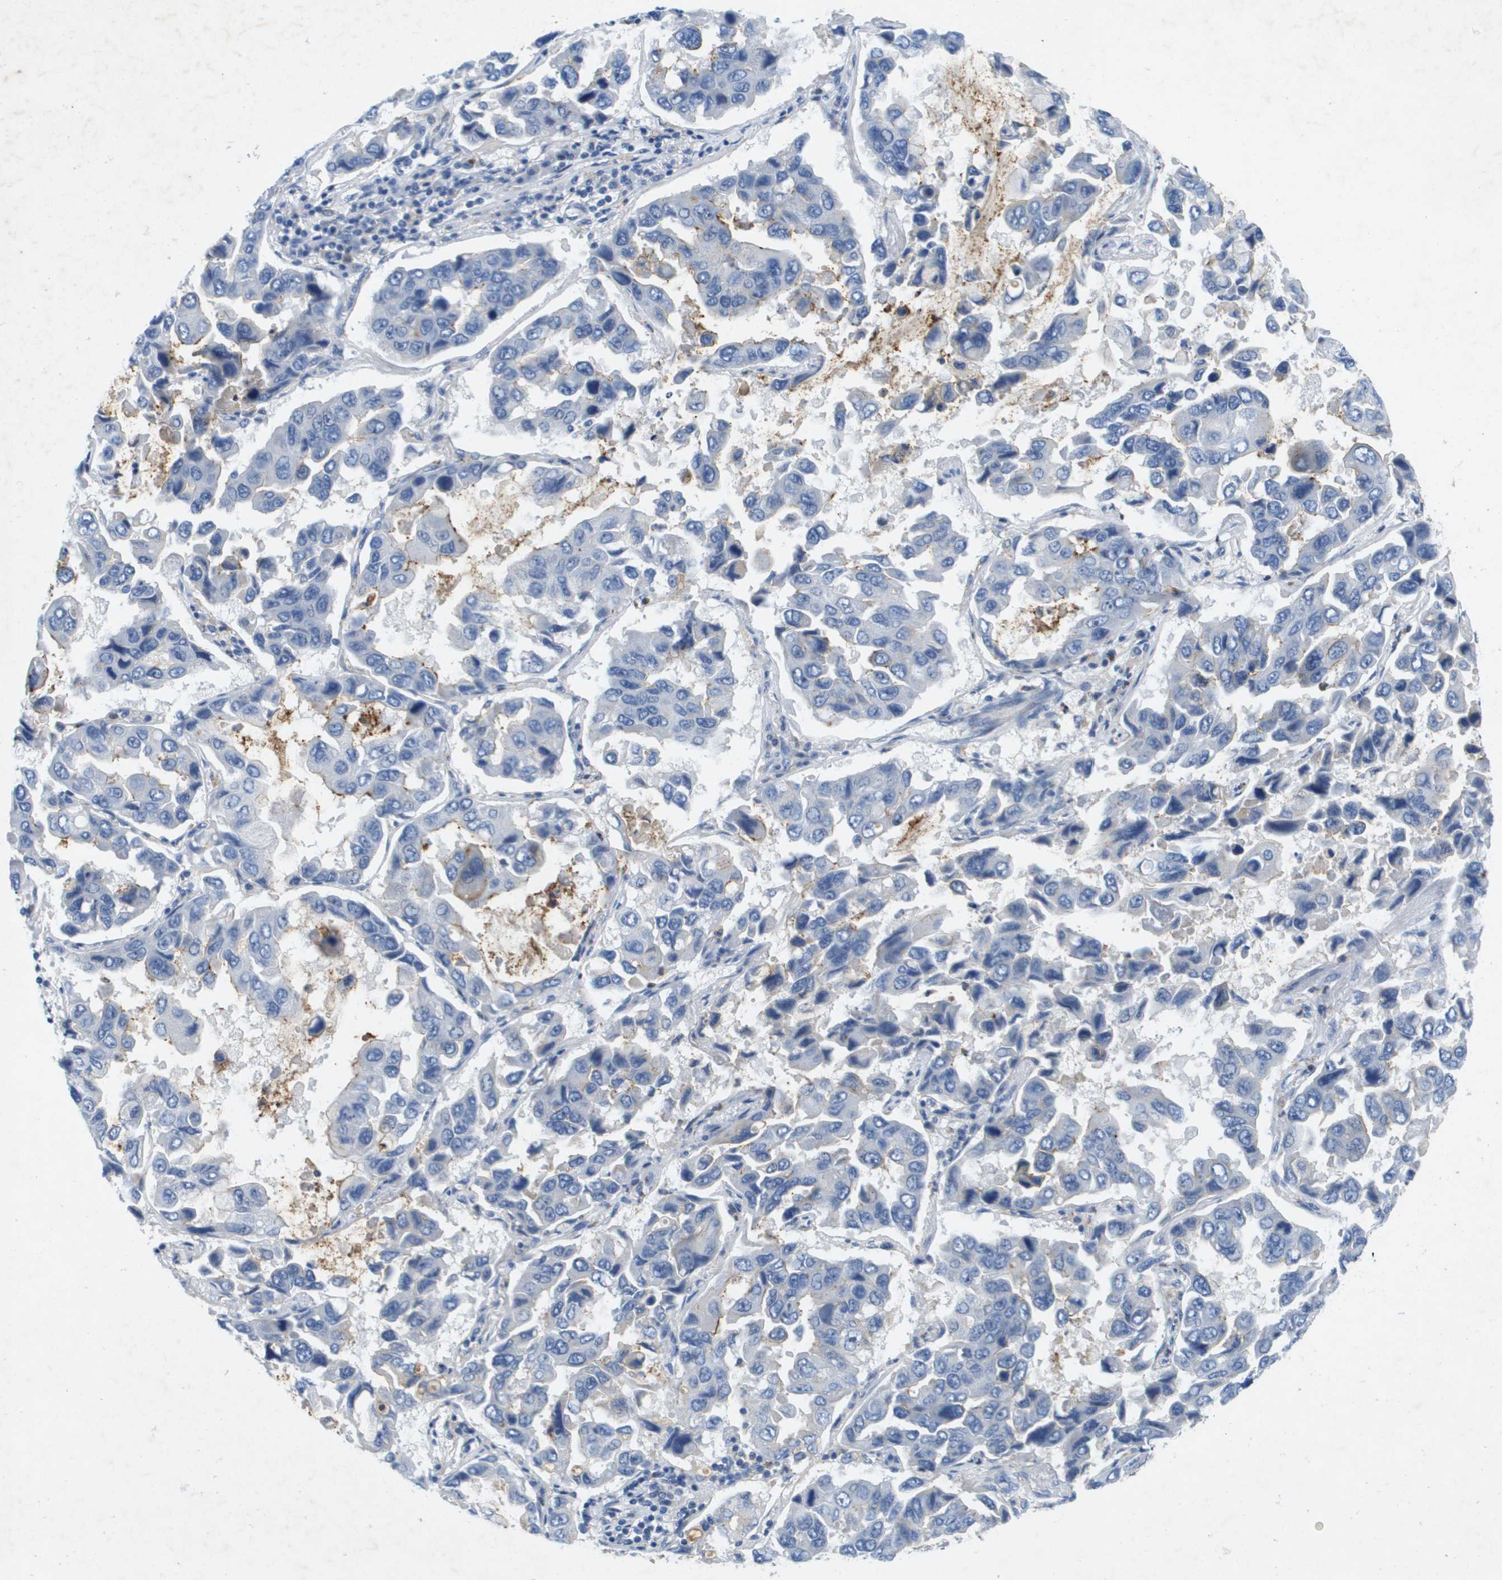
{"staining": {"intensity": "negative", "quantity": "none", "location": "none"}, "tissue": "lung cancer", "cell_type": "Tumor cells", "image_type": "cancer", "snomed": [{"axis": "morphology", "description": "Adenocarcinoma, NOS"}, {"axis": "topography", "description": "Lung"}], "caption": "IHC of human adenocarcinoma (lung) exhibits no staining in tumor cells.", "gene": "LIPG", "patient": {"sex": "male", "age": 64}}